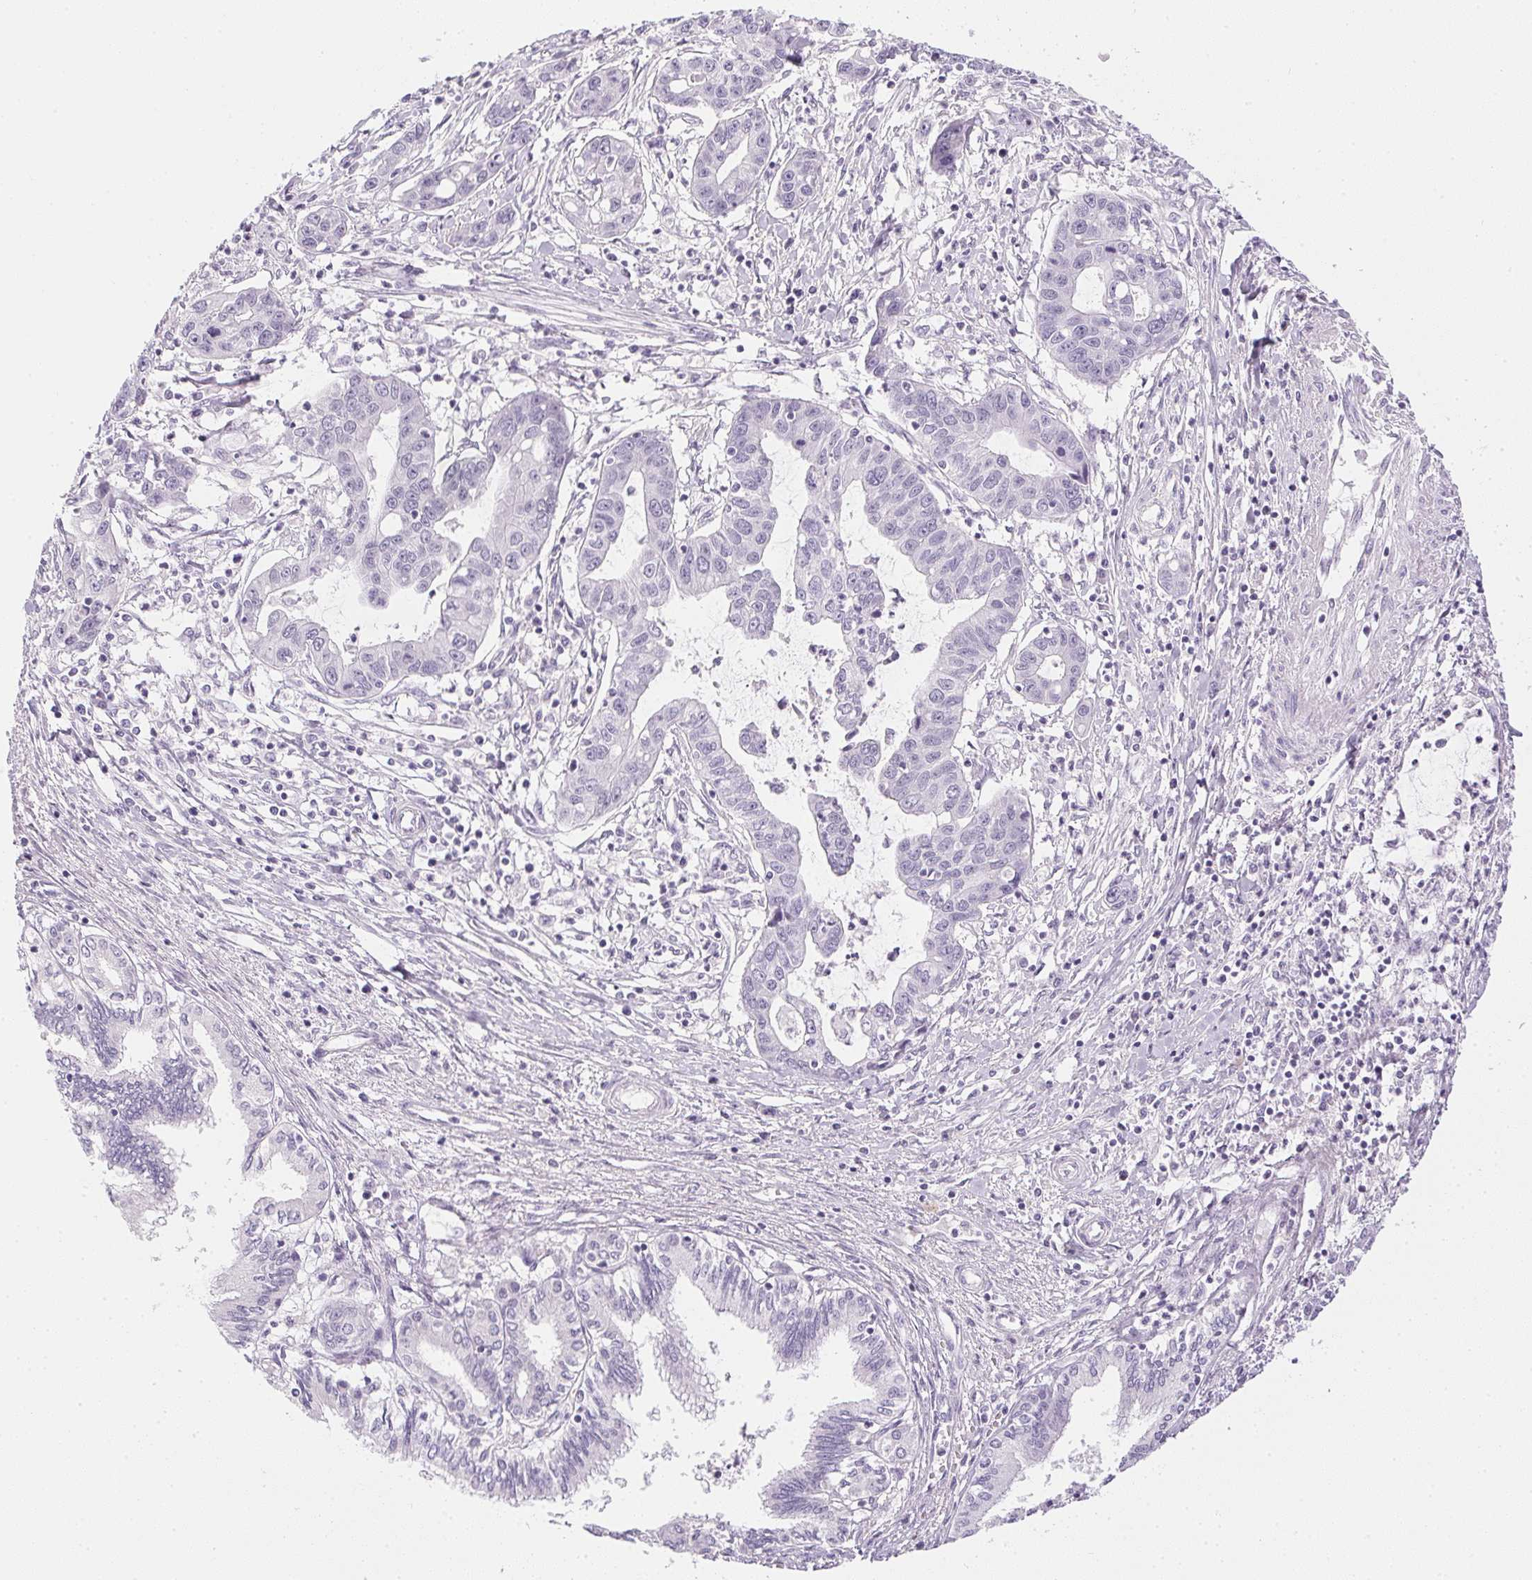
{"staining": {"intensity": "negative", "quantity": "none", "location": "none"}, "tissue": "liver cancer", "cell_type": "Tumor cells", "image_type": "cancer", "snomed": [{"axis": "morphology", "description": "Cholangiocarcinoma"}, {"axis": "topography", "description": "Liver"}], "caption": "Immunohistochemical staining of cholangiocarcinoma (liver) shows no significant staining in tumor cells.", "gene": "PPY", "patient": {"sex": "male", "age": 58}}